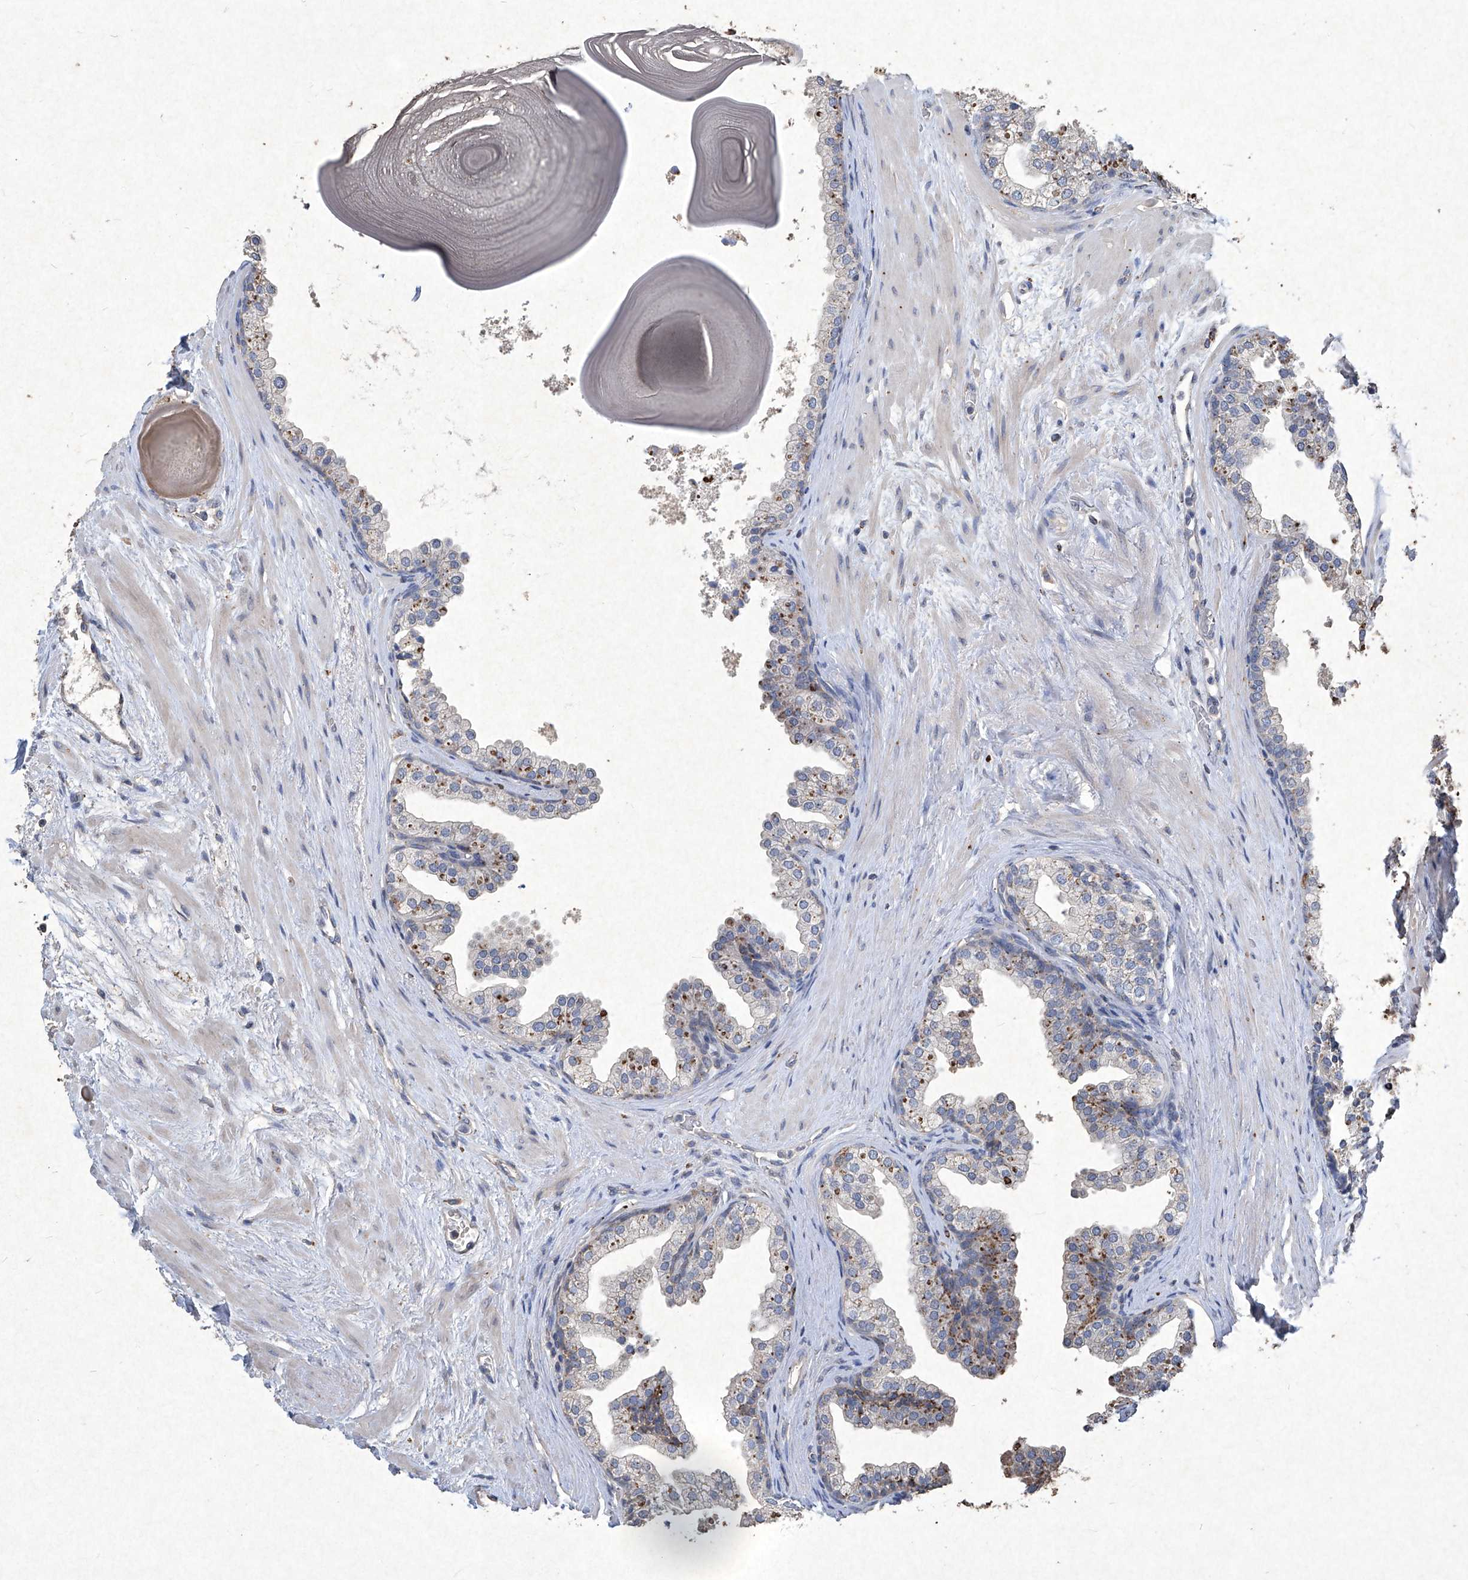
{"staining": {"intensity": "negative", "quantity": "none", "location": "none"}, "tissue": "prostate", "cell_type": "Glandular cells", "image_type": "normal", "snomed": [{"axis": "morphology", "description": "Normal tissue, NOS"}, {"axis": "topography", "description": "Prostate"}], "caption": "High power microscopy image of an immunohistochemistry (IHC) histopathology image of benign prostate, revealing no significant expression in glandular cells. The staining was performed using DAB to visualize the protein expression in brown, while the nuclei were stained in blue with hematoxylin (Magnification: 20x).", "gene": "MED16", "patient": {"sex": "male", "age": 48}}